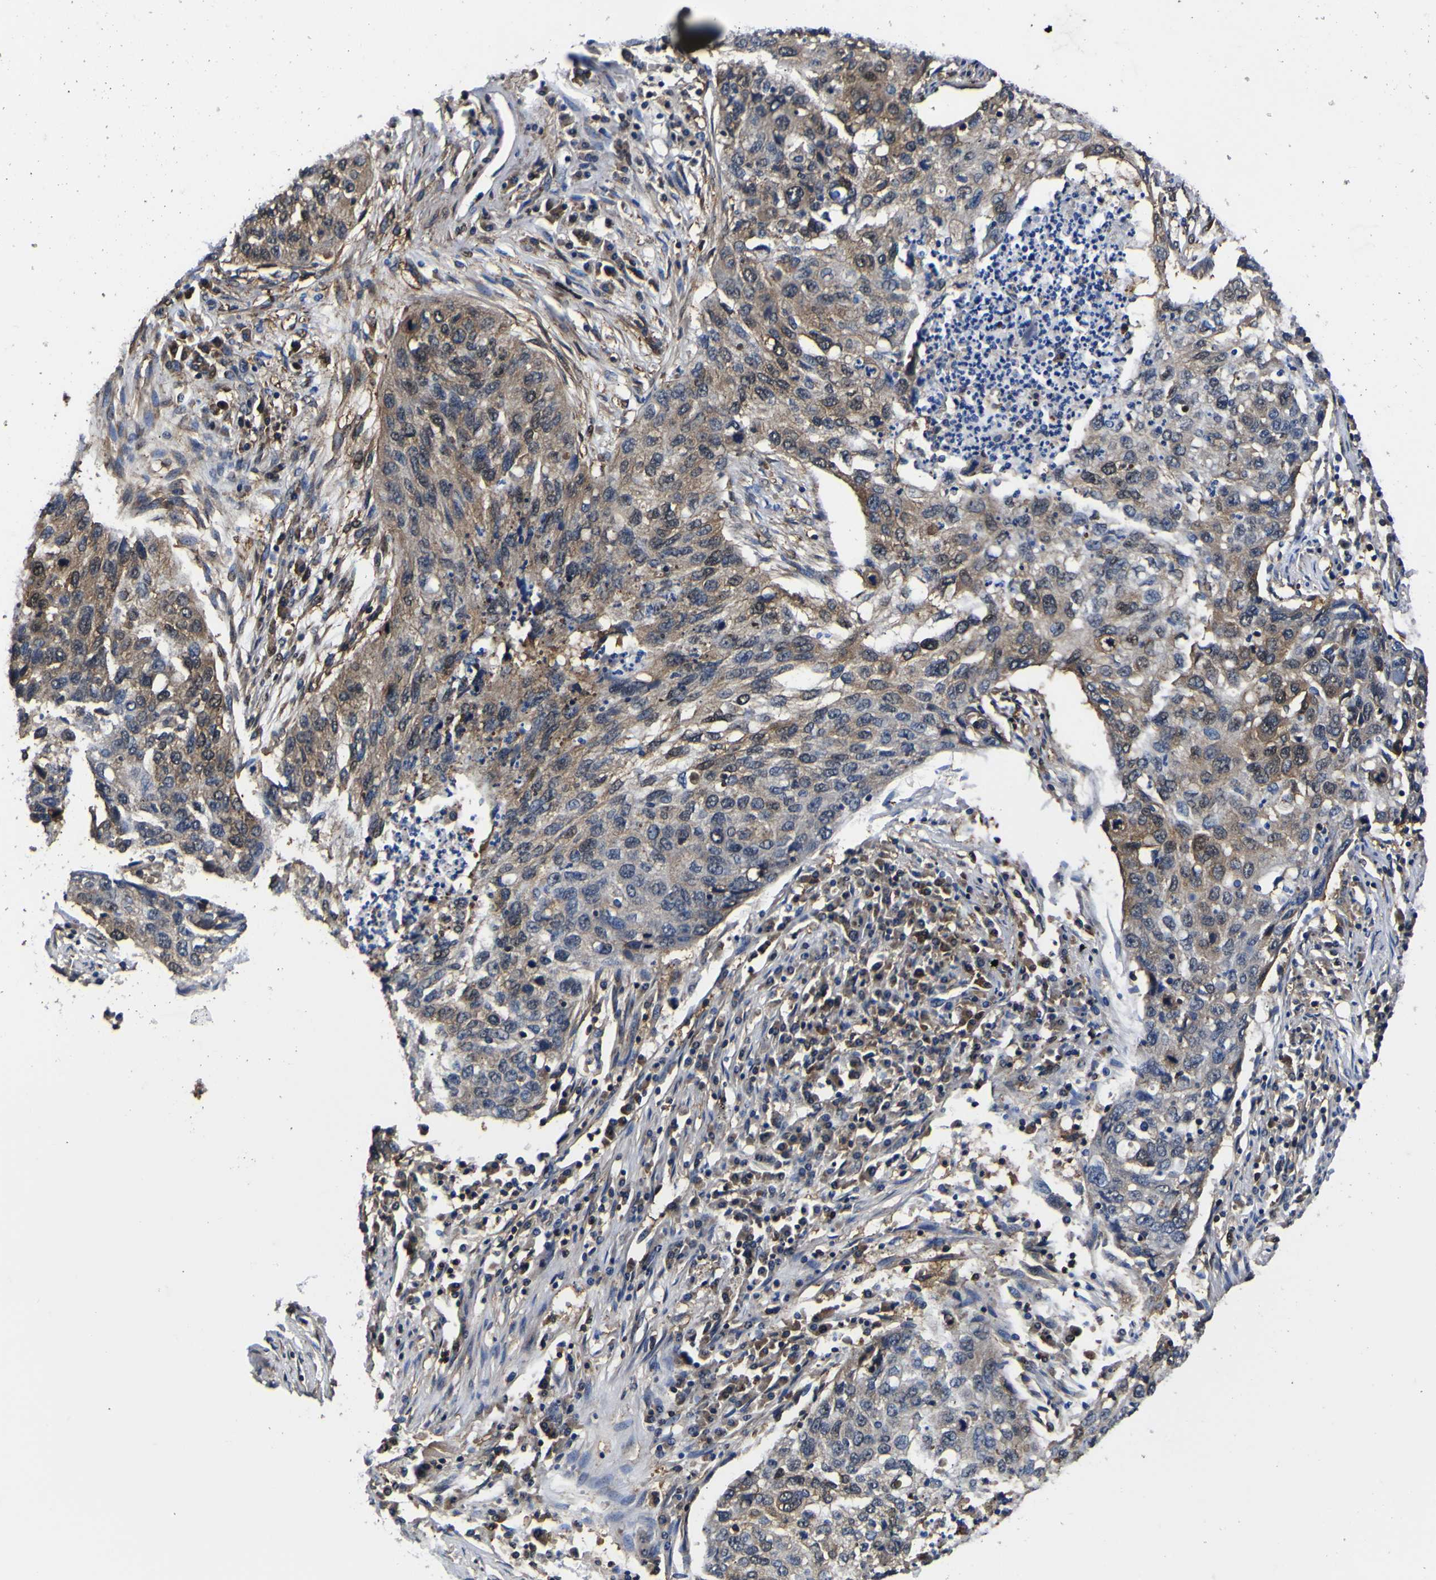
{"staining": {"intensity": "moderate", "quantity": "25%-75%", "location": "cytoplasmic/membranous,nuclear"}, "tissue": "lung cancer", "cell_type": "Tumor cells", "image_type": "cancer", "snomed": [{"axis": "morphology", "description": "Squamous cell carcinoma, NOS"}, {"axis": "topography", "description": "Lung"}], "caption": "Moderate cytoplasmic/membranous and nuclear protein expression is appreciated in about 25%-75% of tumor cells in squamous cell carcinoma (lung).", "gene": "FAM110B", "patient": {"sex": "female", "age": 63}}